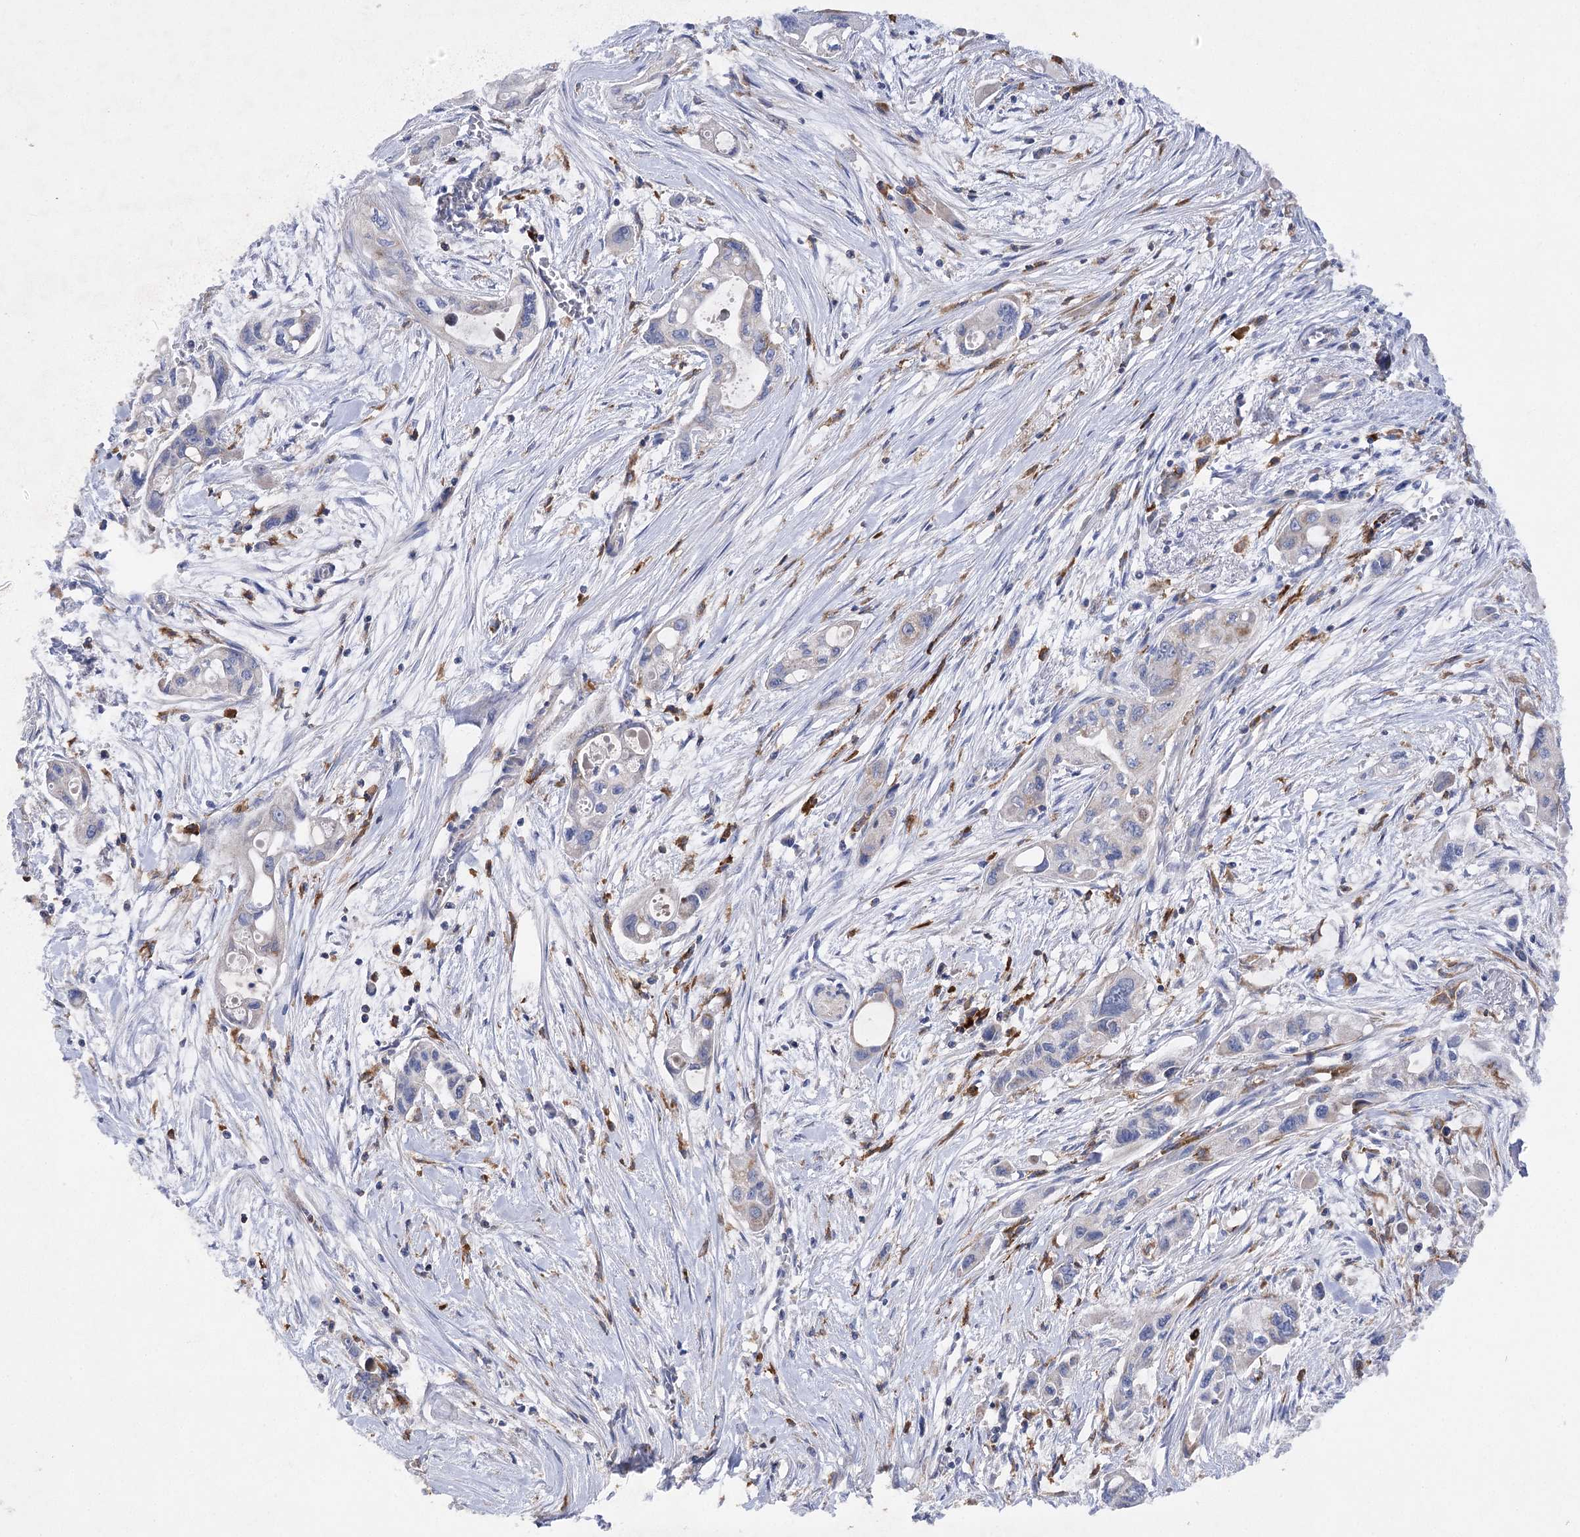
{"staining": {"intensity": "weak", "quantity": "<25%", "location": "cytoplasmic/membranous"}, "tissue": "pancreatic cancer", "cell_type": "Tumor cells", "image_type": "cancer", "snomed": [{"axis": "morphology", "description": "Adenocarcinoma, NOS"}, {"axis": "topography", "description": "Pancreas"}], "caption": "This is a histopathology image of immunohistochemistry staining of pancreatic cancer, which shows no staining in tumor cells. Brightfield microscopy of immunohistochemistry (IHC) stained with DAB (3,3'-diaminobenzidine) (brown) and hematoxylin (blue), captured at high magnification.", "gene": "COX15", "patient": {"sex": "male", "age": 75}}